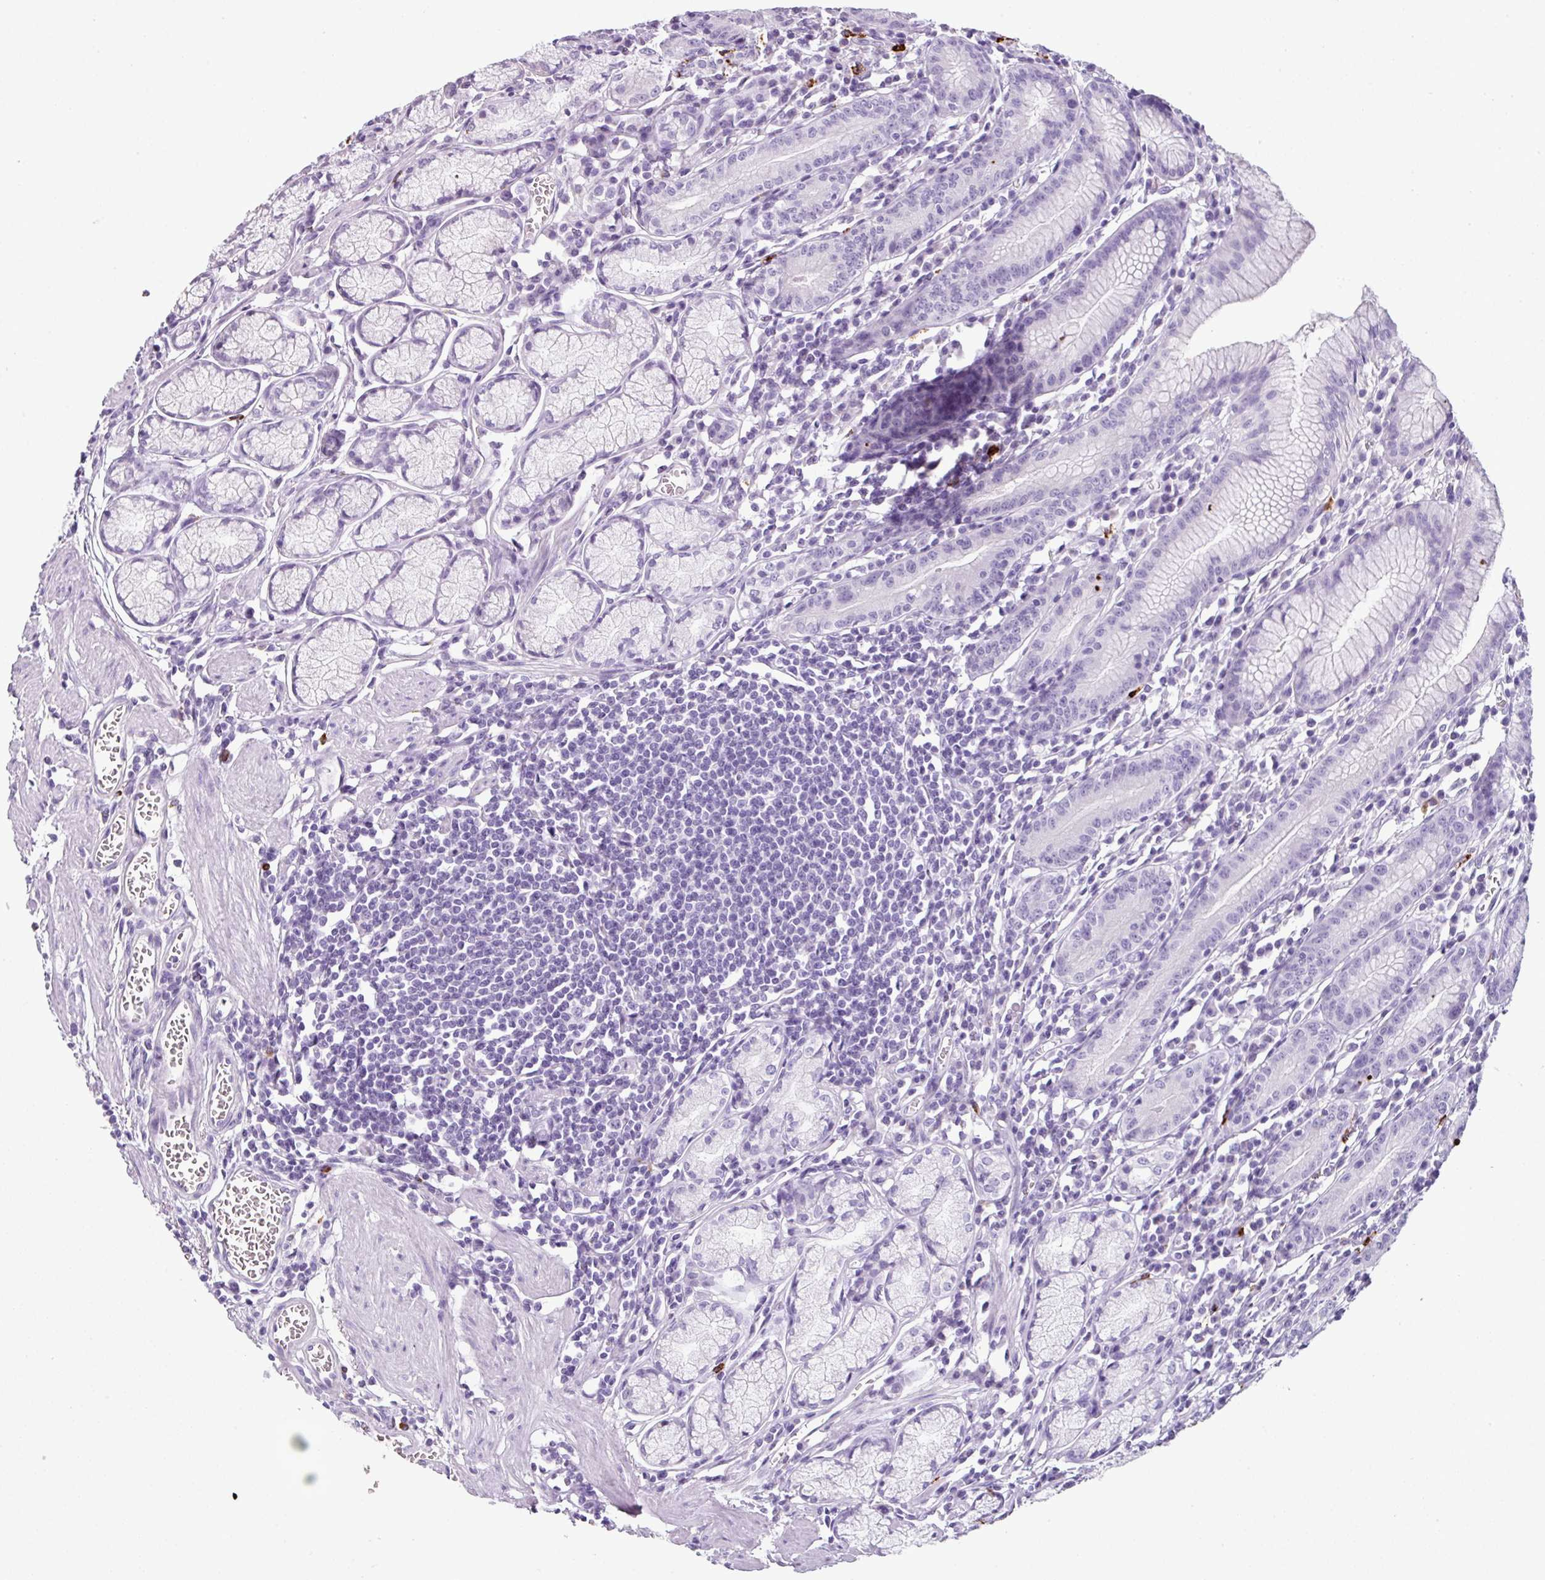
{"staining": {"intensity": "negative", "quantity": "none", "location": "none"}, "tissue": "stomach", "cell_type": "Glandular cells", "image_type": "normal", "snomed": [{"axis": "morphology", "description": "Normal tissue, NOS"}, {"axis": "topography", "description": "Stomach"}], "caption": "Immunohistochemistry (IHC) histopathology image of benign stomach stained for a protein (brown), which exhibits no positivity in glandular cells.", "gene": "CTSG", "patient": {"sex": "male", "age": 55}}